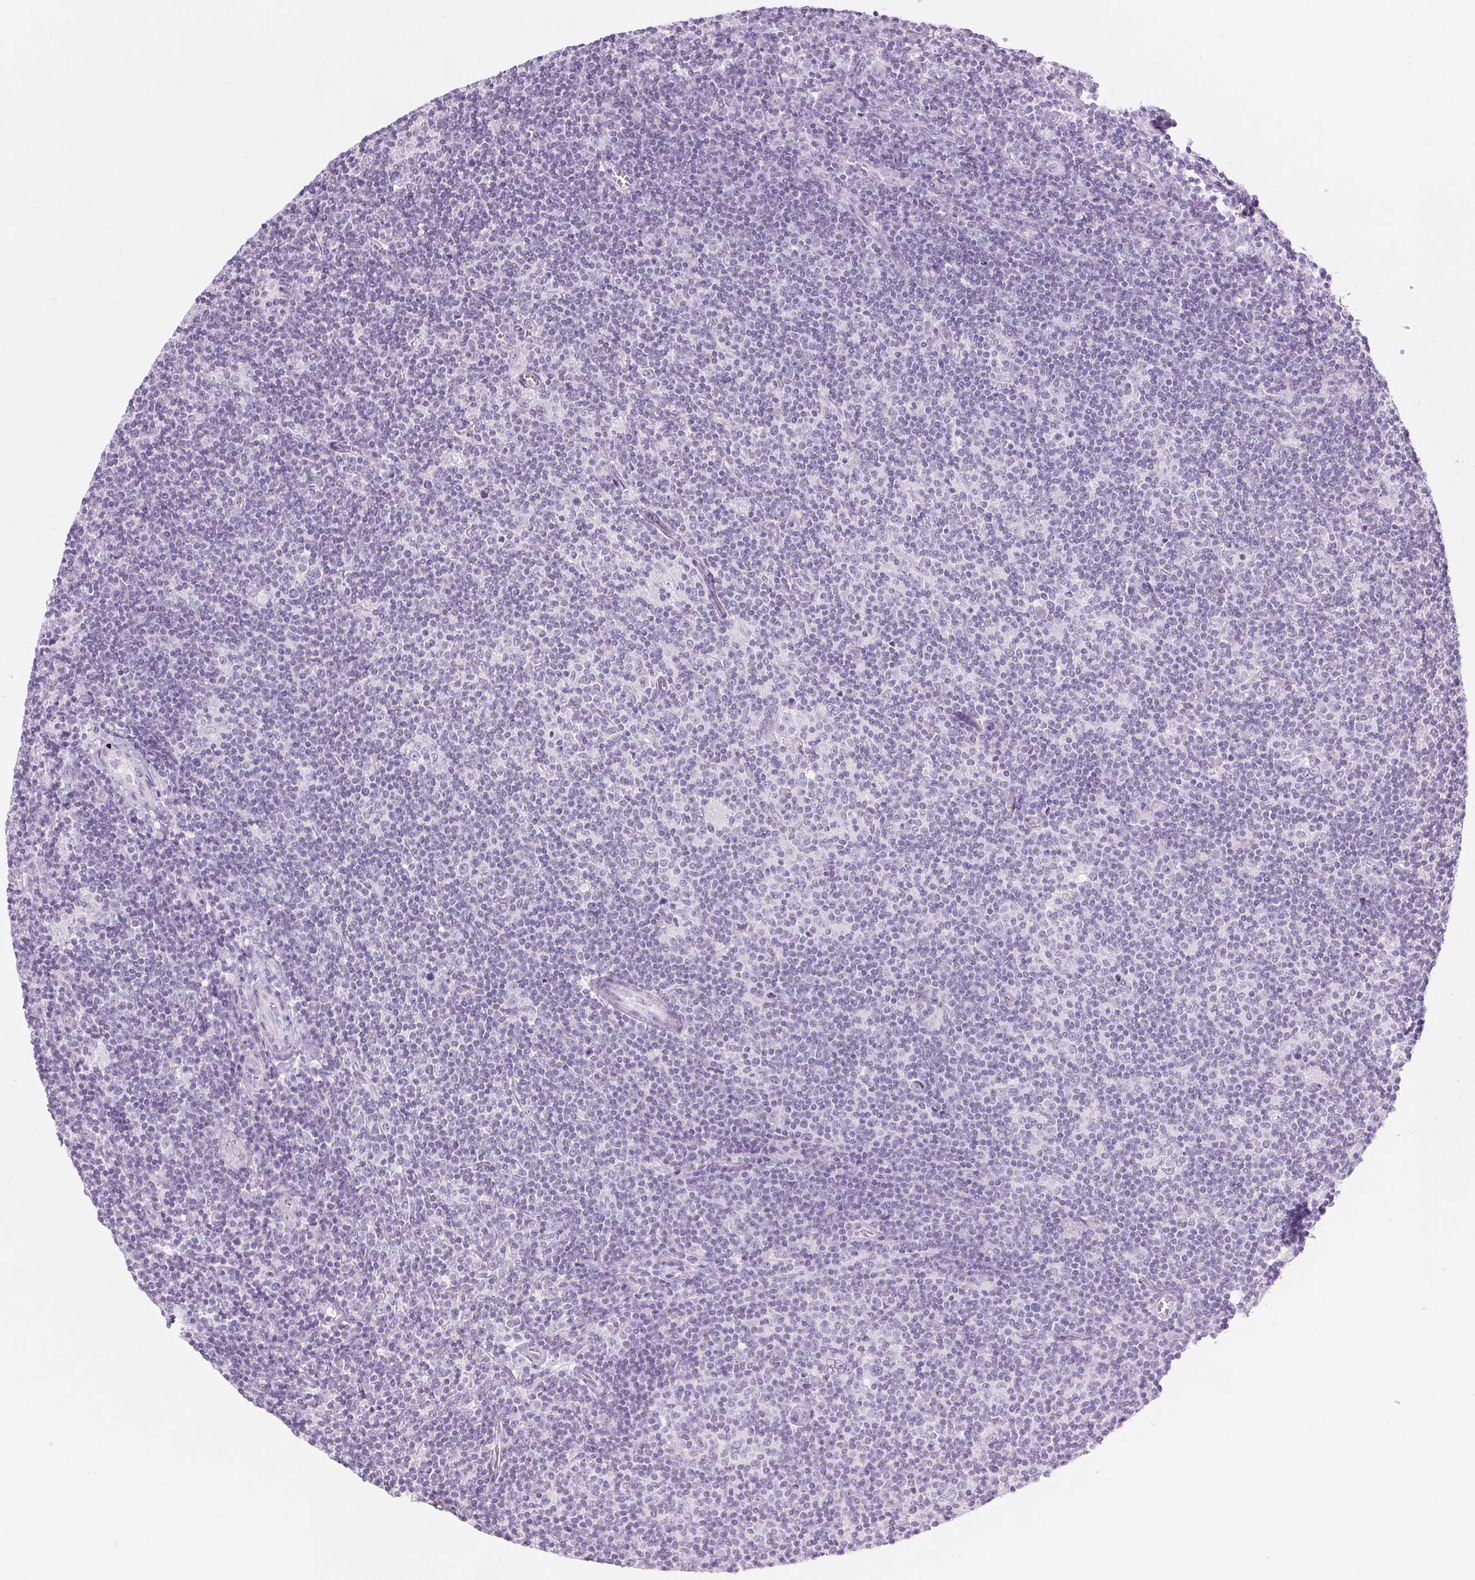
{"staining": {"intensity": "negative", "quantity": "none", "location": "none"}, "tissue": "lymphoma", "cell_type": "Tumor cells", "image_type": "cancer", "snomed": [{"axis": "morphology", "description": "Hodgkin's disease, NOS"}, {"axis": "topography", "description": "Lymph node"}], "caption": "A histopathology image of lymphoma stained for a protein reveals no brown staining in tumor cells.", "gene": "BEND2", "patient": {"sex": "male", "age": 40}}